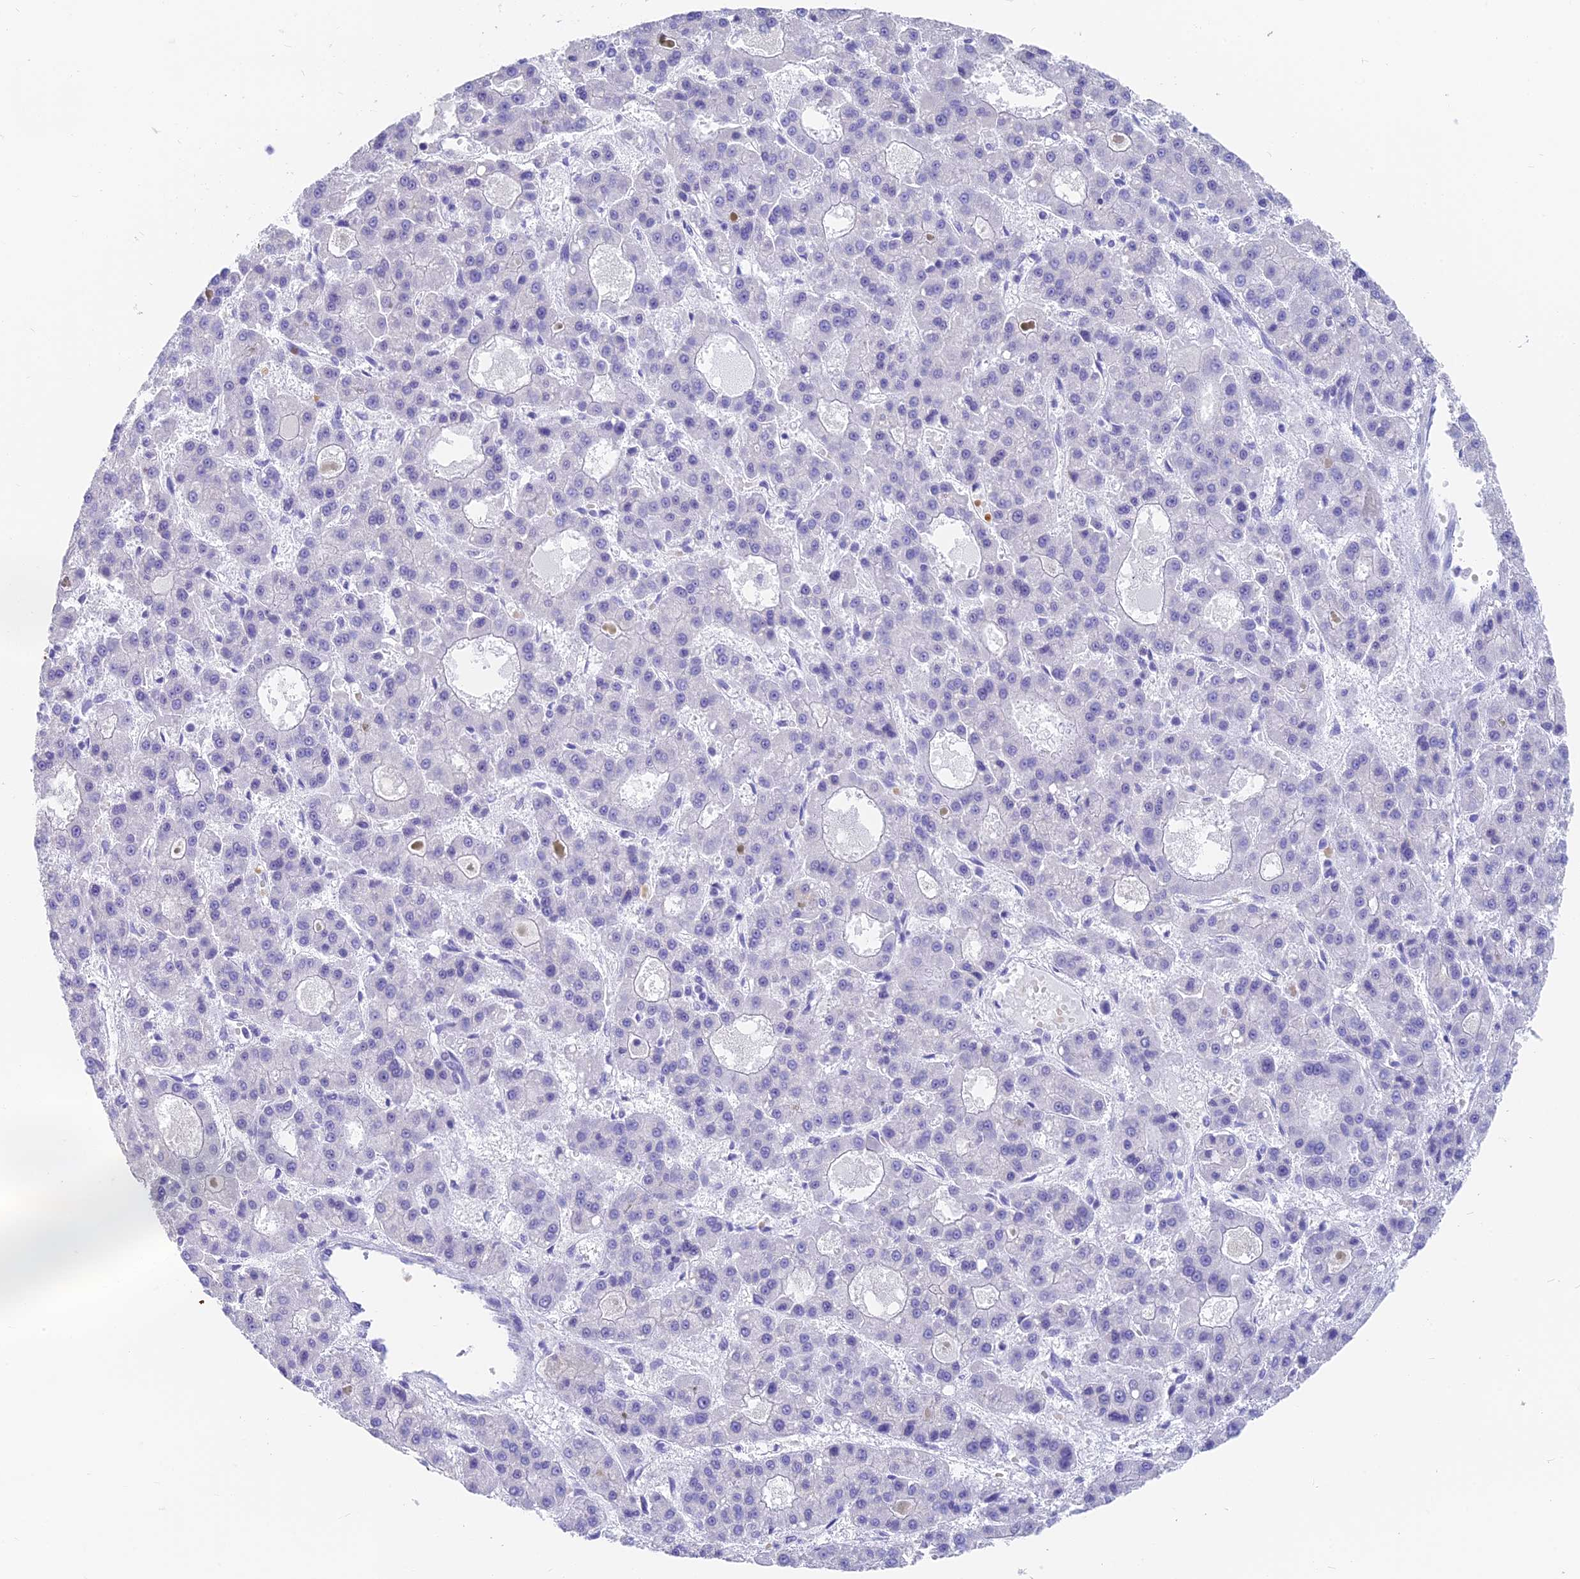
{"staining": {"intensity": "negative", "quantity": "none", "location": "none"}, "tissue": "liver cancer", "cell_type": "Tumor cells", "image_type": "cancer", "snomed": [{"axis": "morphology", "description": "Carcinoma, Hepatocellular, NOS"}, {"axis": "topography", "description": "Liver"}], "caption": "This is an immunohistochemistry histopathology image of hepatocellular carcinoma (liver). There is no staining in tumor cells.", "gene": "SLC36A2", "patient": {"sex": "male", "age": 70}}